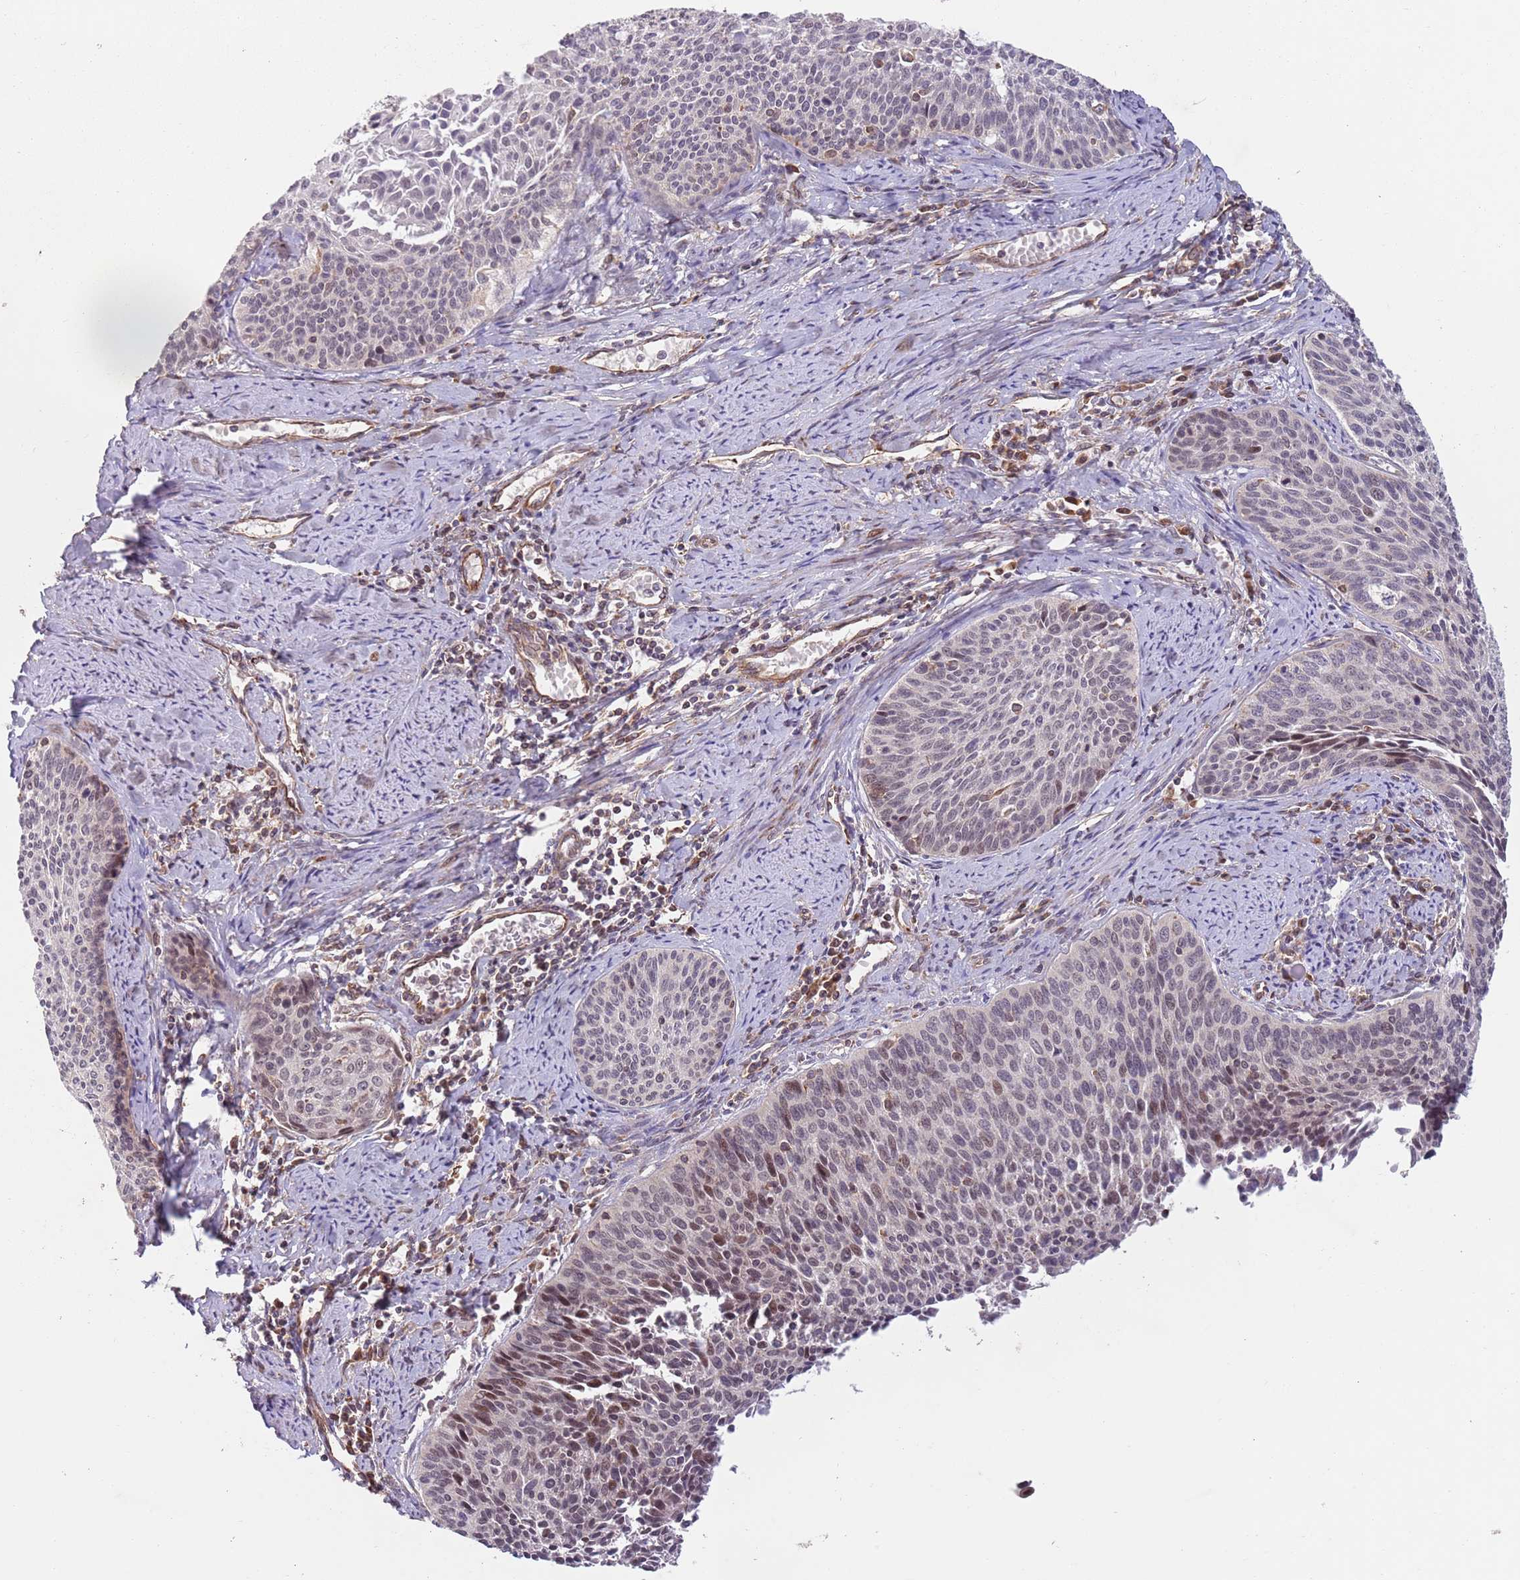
{"staining": {"intensity": "moderate", "quantity": "<25%", "location": "nuclear"}, "tissue": "cervical cancer", "cell_type": "Tumor cells", "image_type": "cancer", "snomed": [{"axis": "morphology", "description": "Squamous cell carcinoma, NOS"}, {"axis": "topography", "description": "Cervix"}], "caption": "Tumor cells display moderate nuclear expression in about <25% of cells in squamous cell carcinoma (cervical).", "gene": "CHD9", "patient": {"sex": "female", "age": 55}}